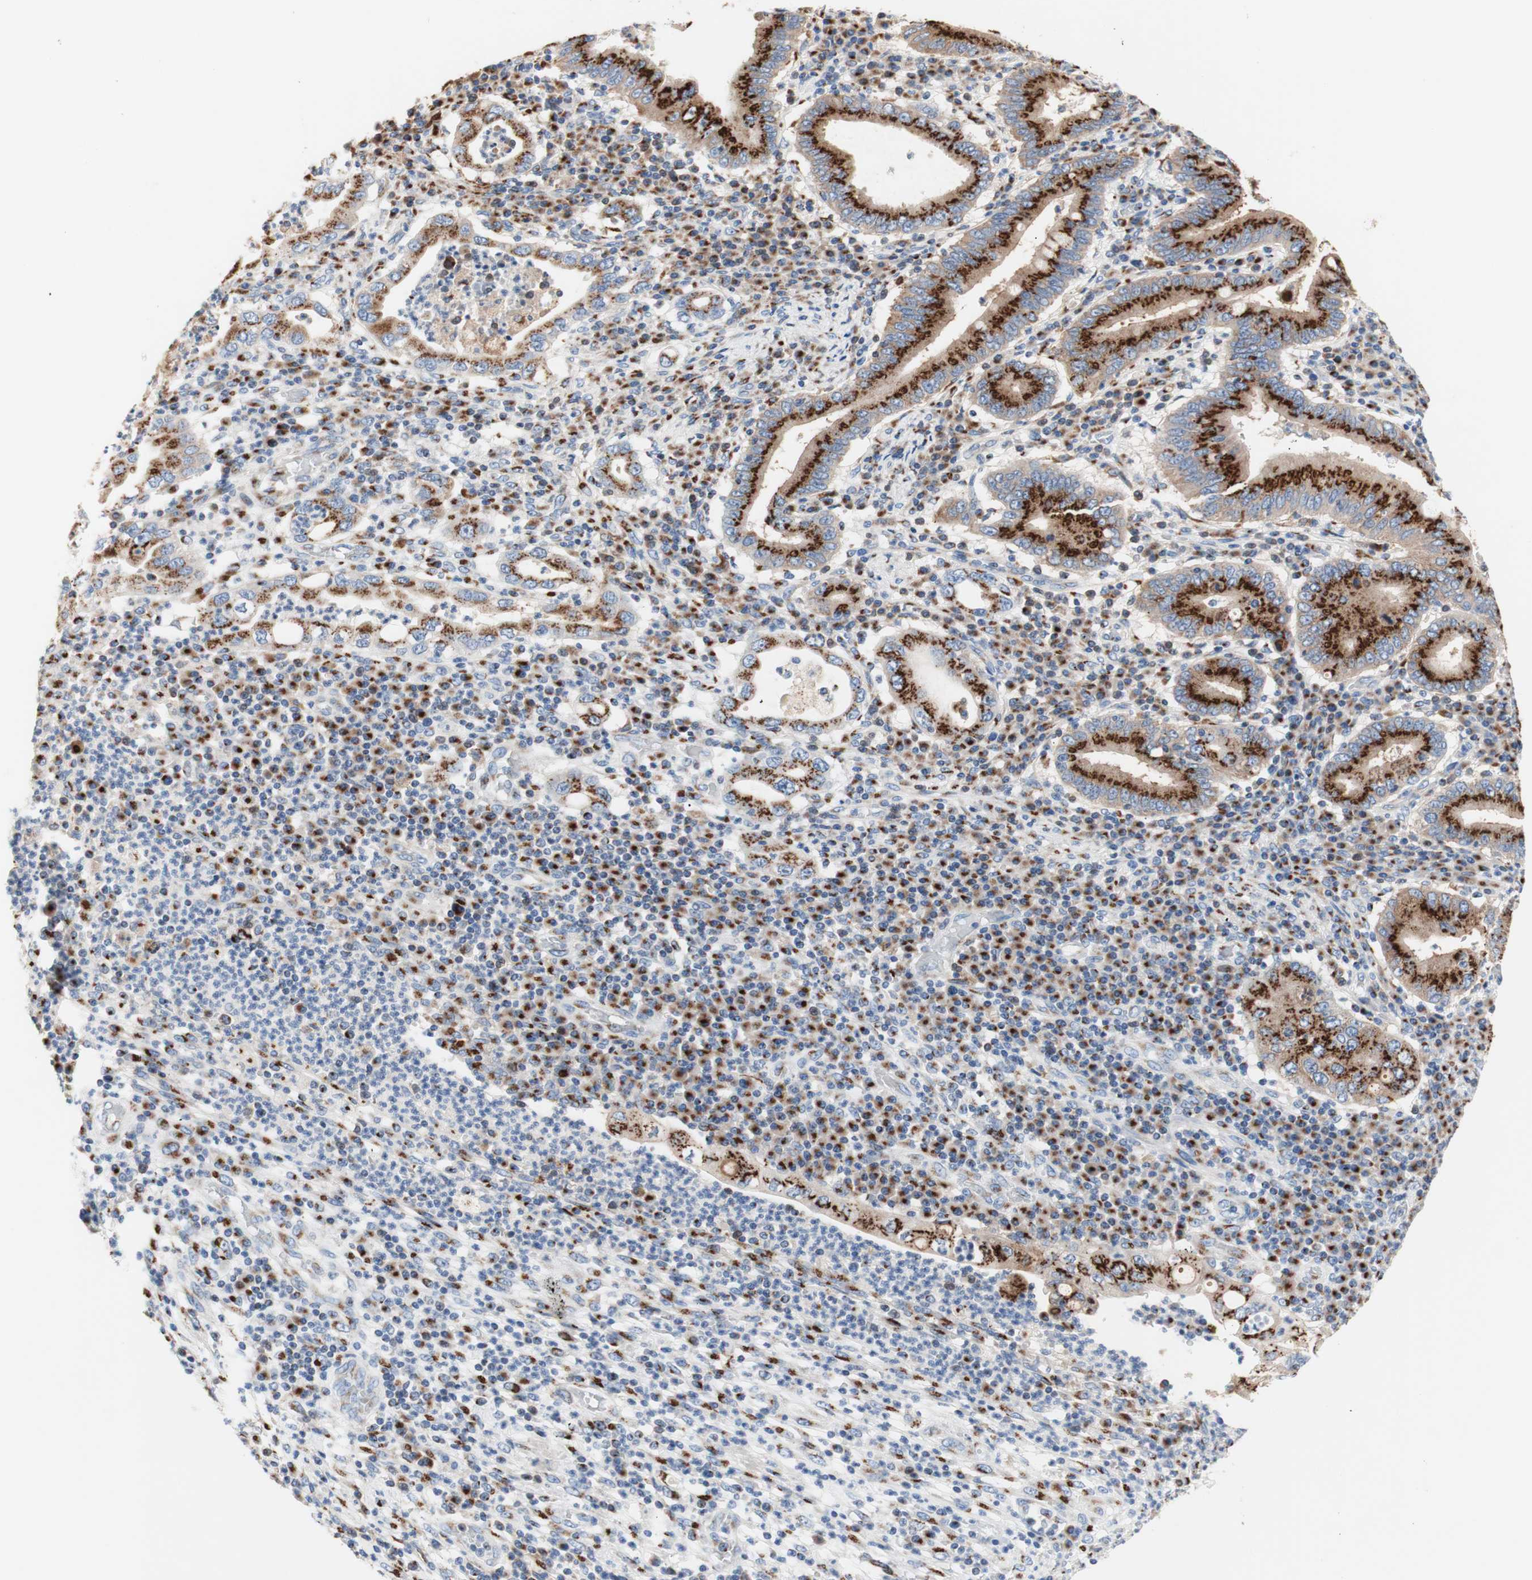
{"staining": {"intensity": "moderate", "quantity": ">75%", "location": "cytoplasmic/membranous"}, "tissue": "stomach cancer", "cell_type": "Tumor cells", "image_type": "cancer", "snomed": [{"axis": "morphology", "description": "Normal tissue, NOS"}, {"axis": "morphology", "description": "Adenocarcinoma, NOS"}, {"axis": "topography", "description": "Esophagus"}, {"axis": "topography", "description": "Stomach, upper"}, {"axis": "topography", "description": "Peripheral nerve tissue"}], "caption": "Immunohistochemical staining of human adenocarcinoma (stomach) exhibits medium levels of moderate cytoplasmic/membranous positivity in approximately >75% of tumor cells.", "gene": "GALNT2", "patient": {"sex": "male", "age": 62}}